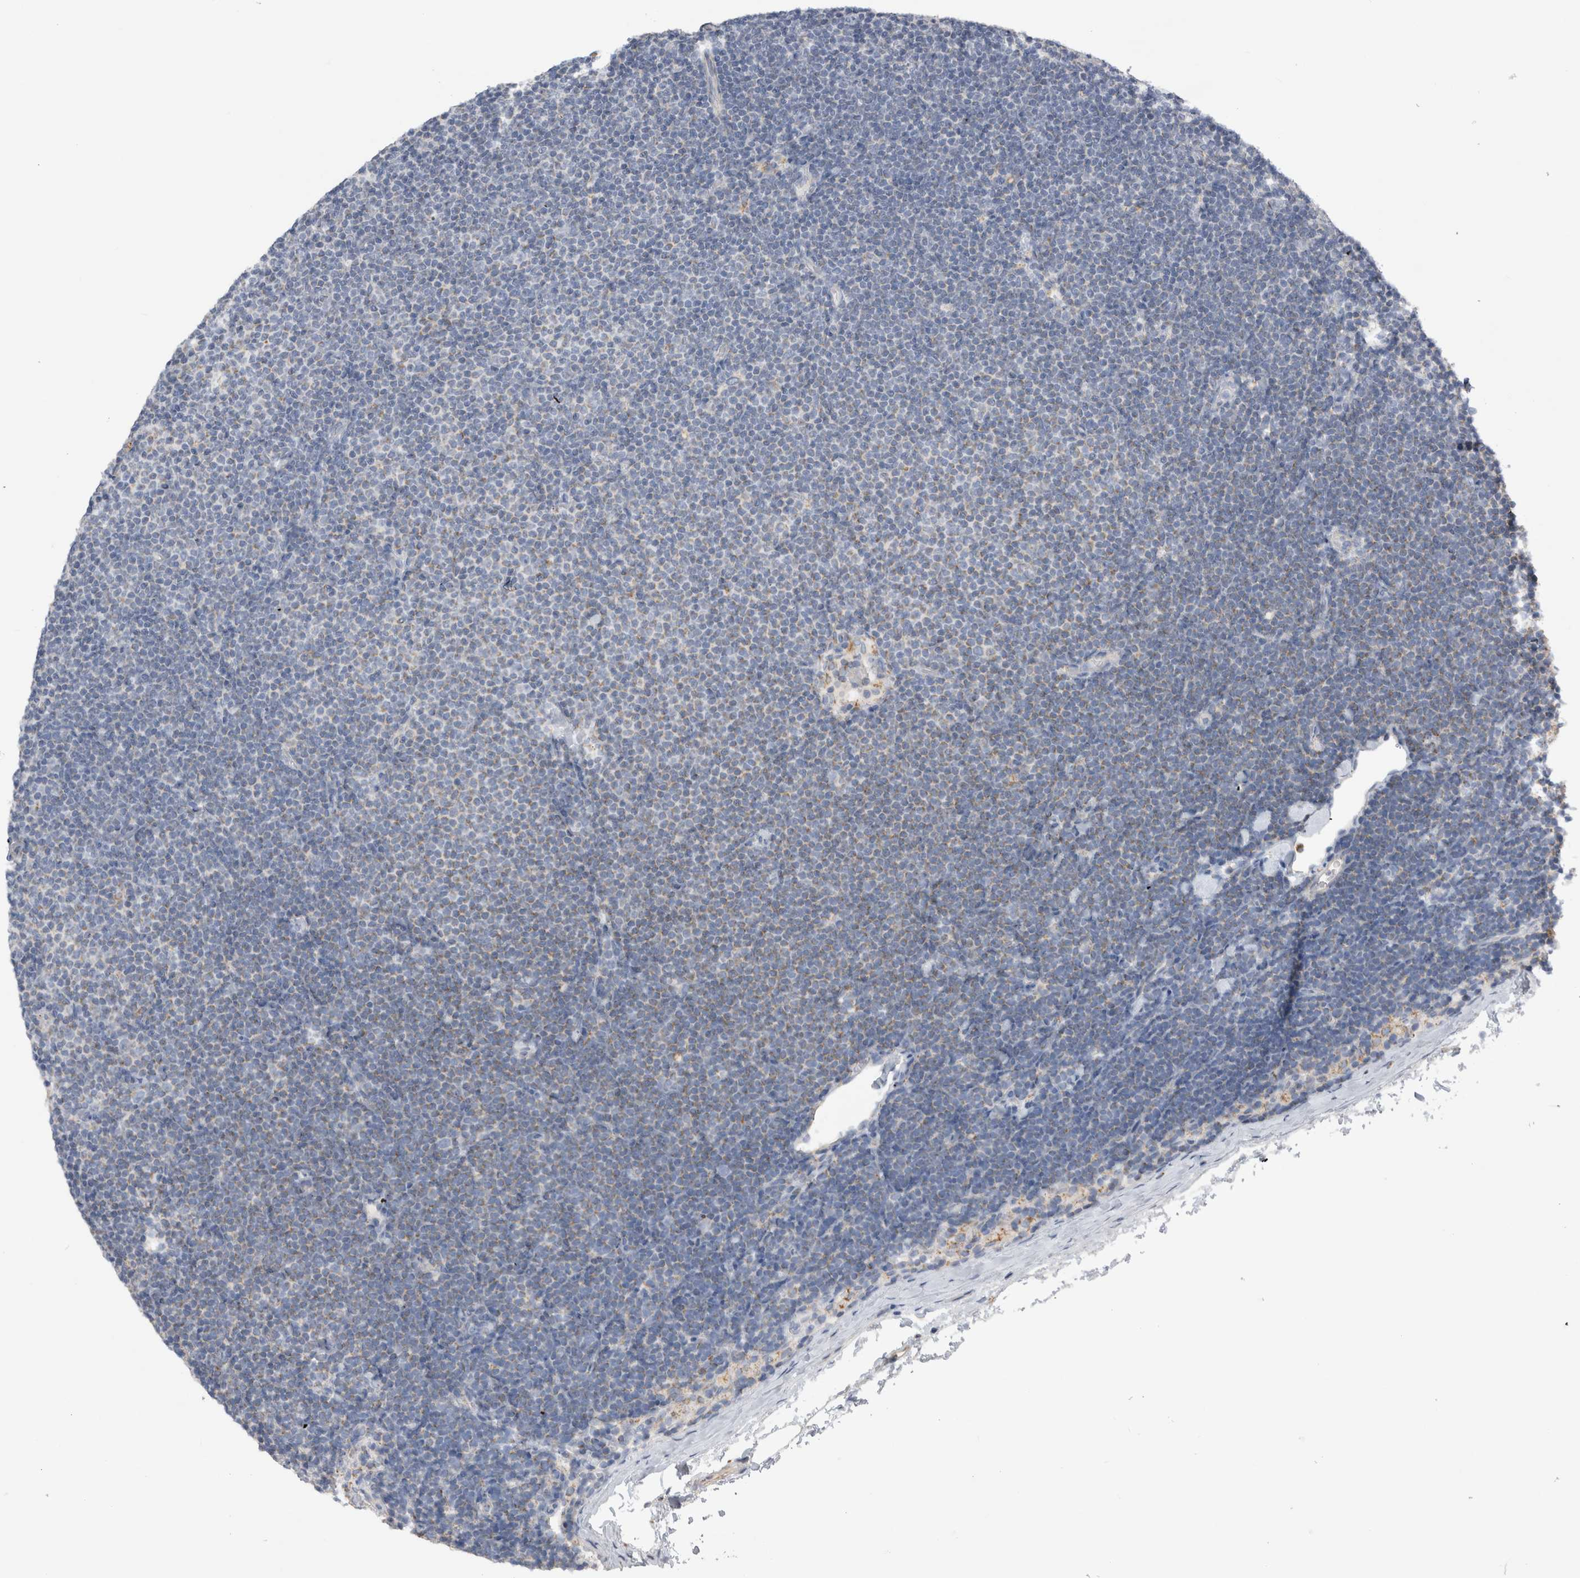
{"staining": {"intensity": "negative", "quantity": "none", "location": "none"}, "tissue": "lymphoma", "cell_type": "Tumor cells", "image_type": "cancer", "snomed": [{"axis": "morphology", "description": "Malignant lymphoma, non-Hodgkin's type, Low grade"}, {"axis": "topography", "description": "Lymph node"}], "caption": "There is no significant staining in tumor cells of lymphoma.", "gene": "DHRS4", "patient": {"sex": "female", "age": 53}}